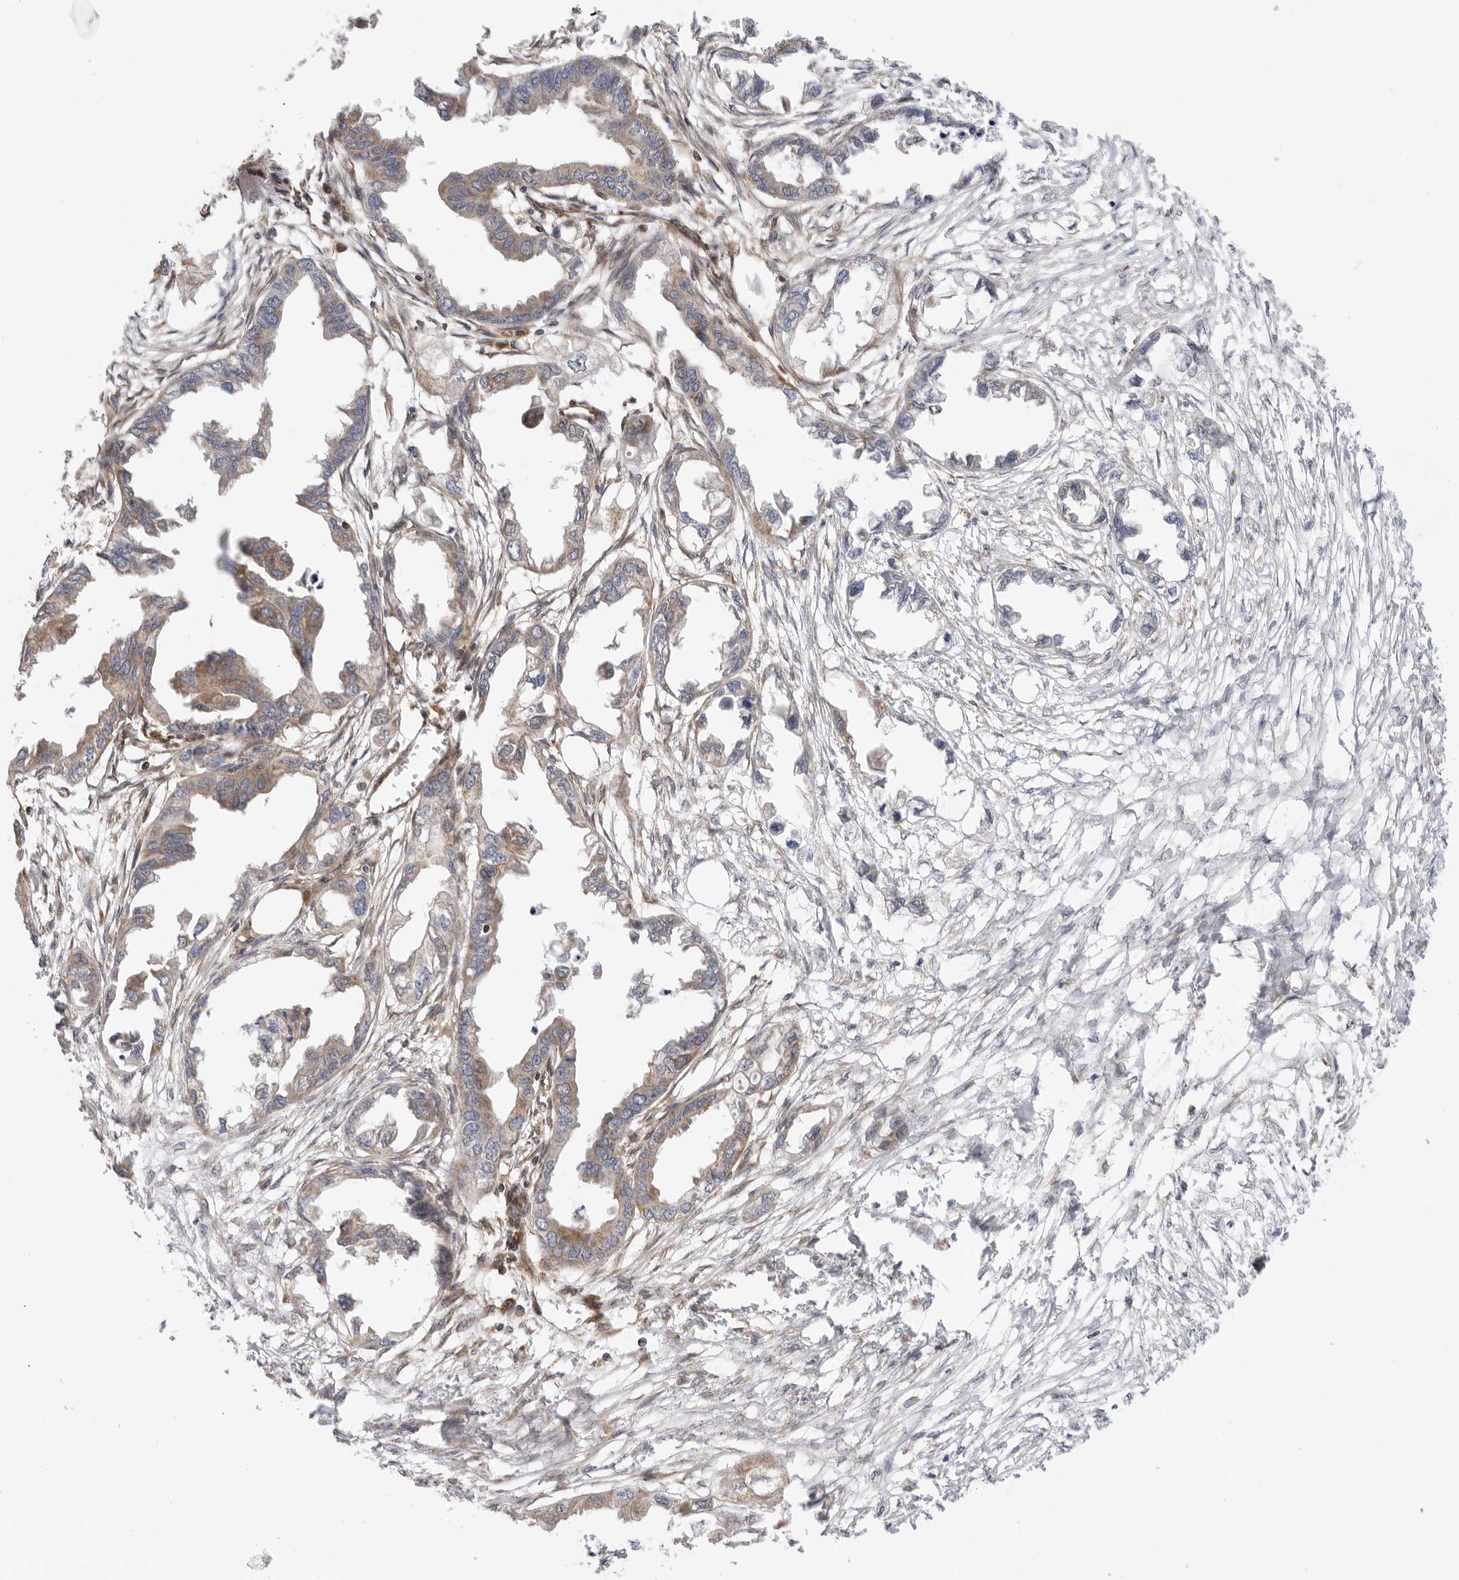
{"staining": {"intensity": "weak", "quantity": "25%-75%", "location": "cytoplasmic/membranous"}, "tissue": "endometrial cancer", "cell_type": "Tumor cells", "image_type": "cancer", "snomed": [{"axis": "morphology", "description": "Adenocarcinoma, NOS"}, {"axis": "morphology", "description": "Adenocarcinoma, metastatic, NOS"}, {"axis": "topography", "description": "Adipose tissue"}, {"axis": "topography", "description": "Endometrium"}], "caption": "Protein expression analysis of endometrial cancer shows weak cytoplasmic/membranous staining in about 25%-75% of tumor cells.", "gene": "DCAF8", "patient": {"sex": "female", "age": 67}}